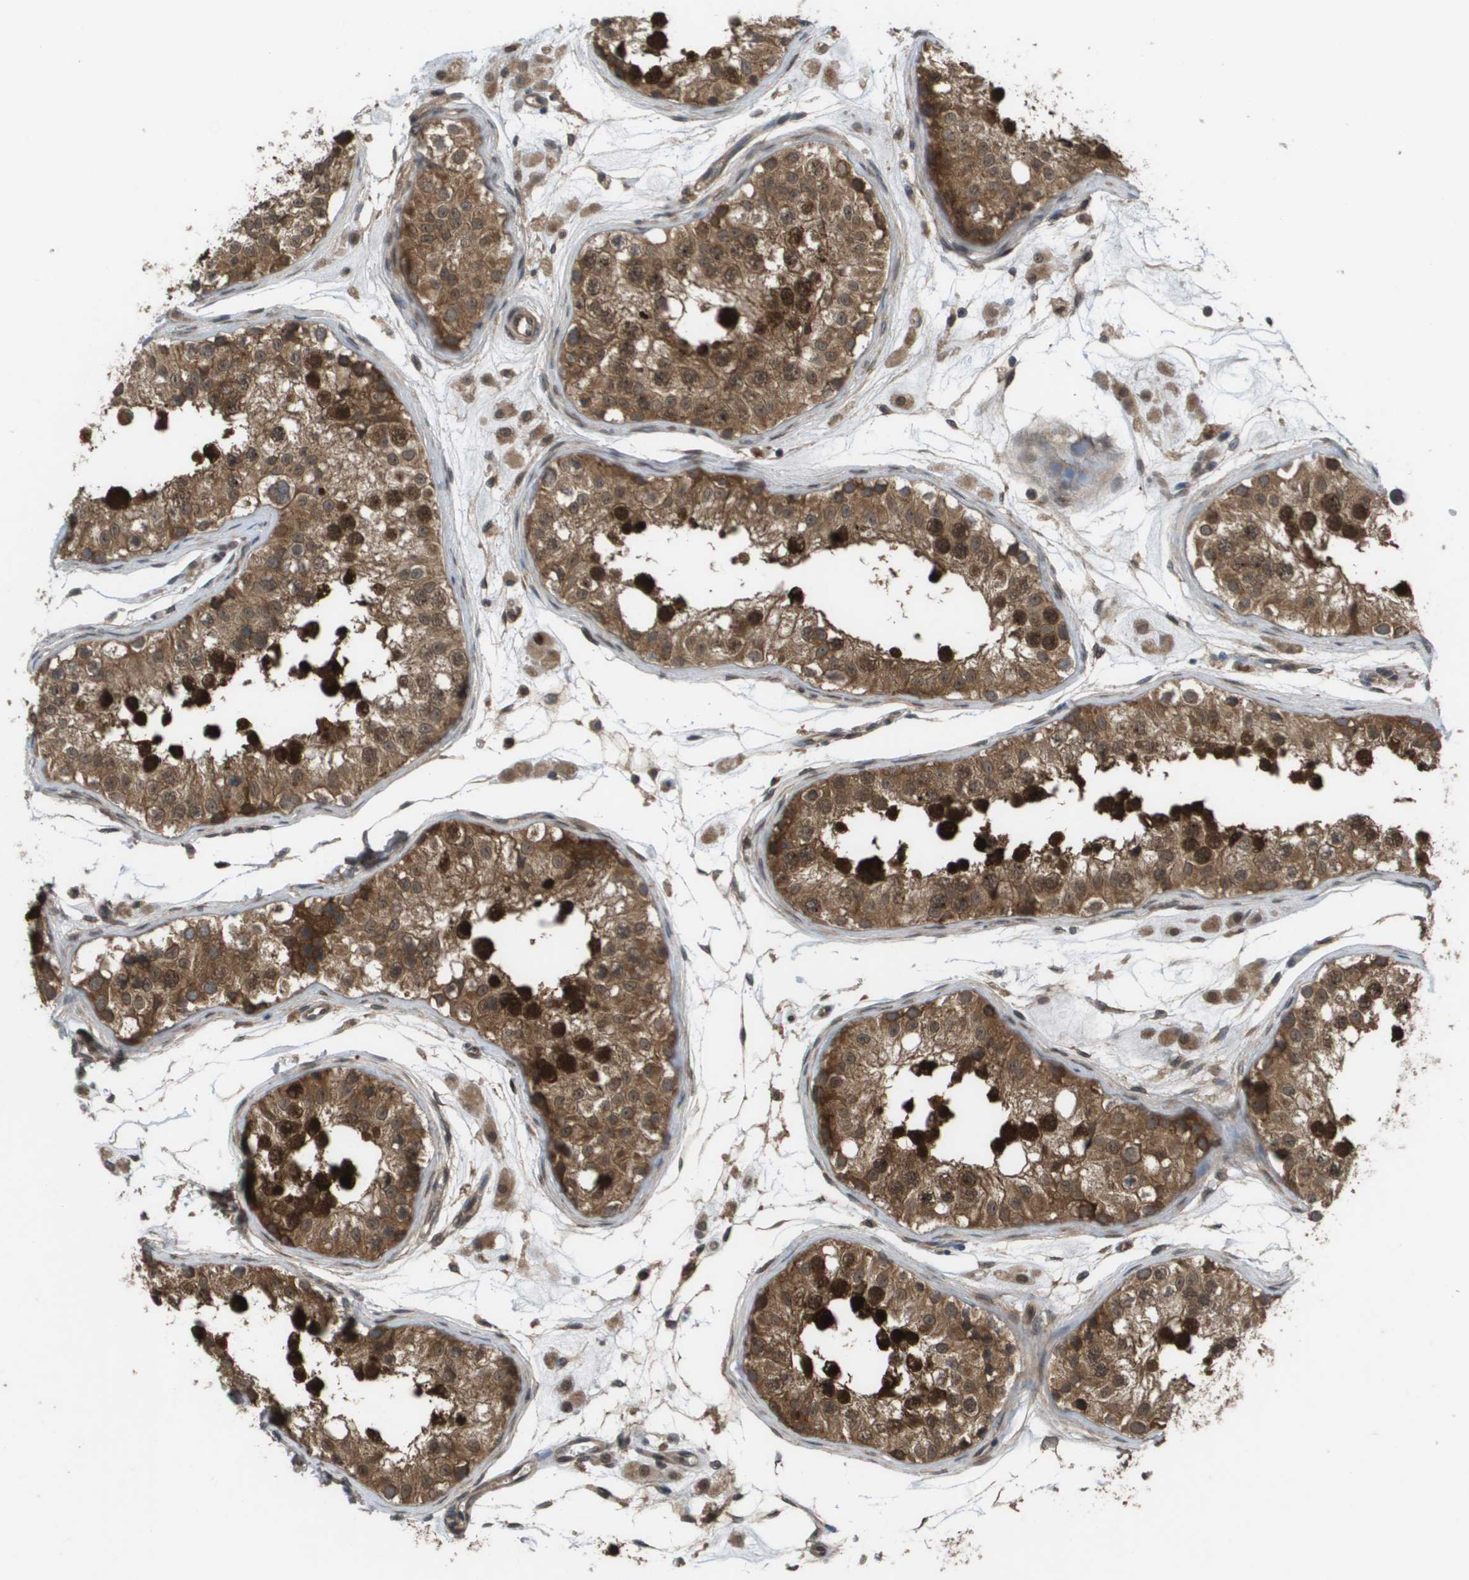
{"staining": {"intensity": "strong", "quantity": ">75%", "location": "cytoplasmic/membranous,nuclear"}, "tissue": "testis", "cell_type": "Cells in seminiferous ducts", "image_type": "normal", "snomed": [{"axis": "morphology", "description": "Normal tissue, NOS"}, {"axis": "morphology", "description": "Adenocarcinoma, metastatic, NOS"}, {"axis": "topography", "description": "Testis"}], "caption": "Immunohistochemistry (IHC) (DAB (3,3'-diaminobenzidine)) staining of benign human testis exhibits strong cytoplasmic/membranous,nuclear protein expression in about >75% of cells in seminiferous ducts. The staining is performed using DAB (3,3'-diaminobenzidine) brown chromogen to label protein expression. The nuclei are counter-stained blue using hematoxylin.", "gene": "CTPS2", "patient": {"sex": "male", "age": 26}}